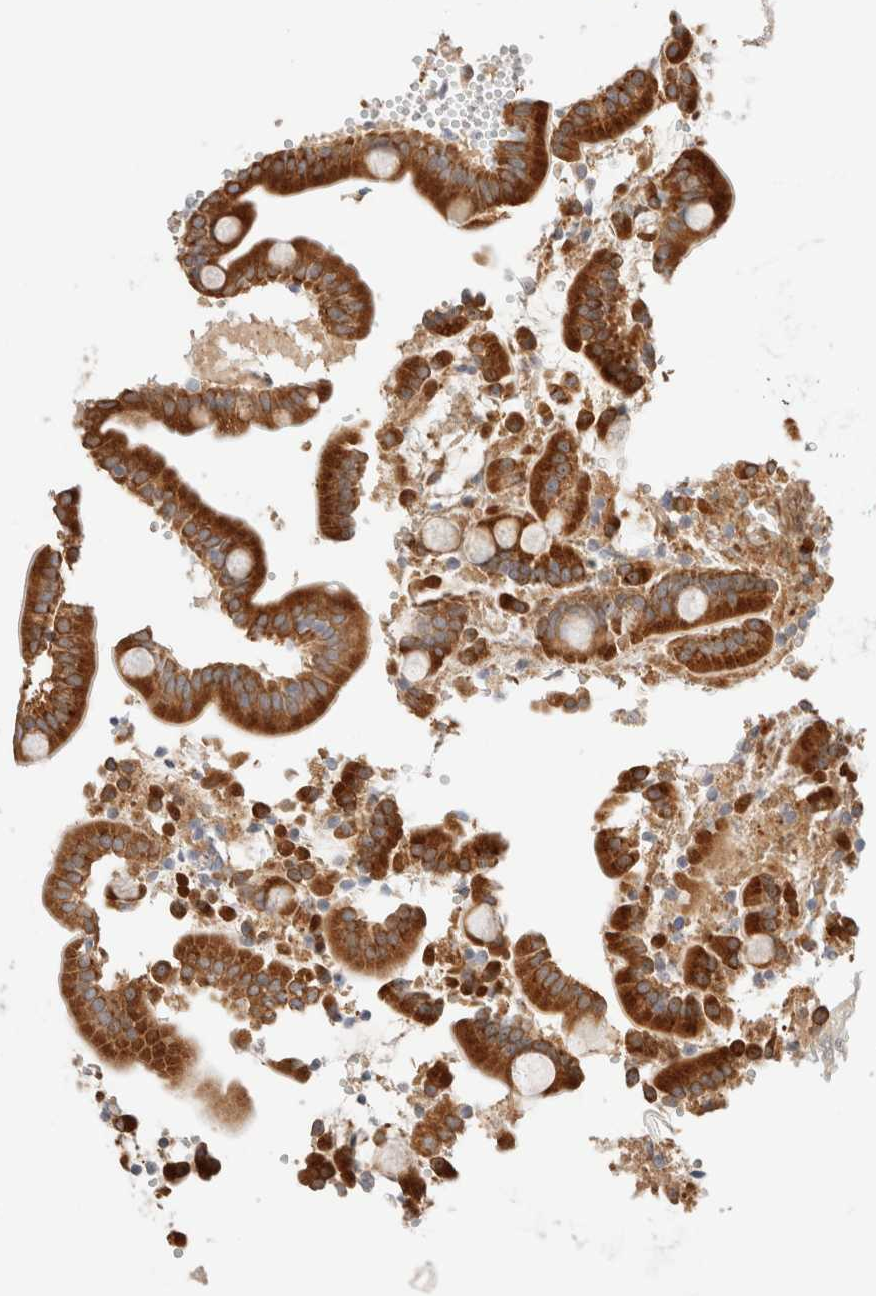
{"staining": {"intensity": "strong", "quantity": ">75%", "location": "cytoplasmic/membranous"}, "tissue": "duodenum", "cell_type": "Glandular cells", "image_type": "normal", "snomed": [{"axis": "morphology", "description": "Normal tissue, NOS"}, {"axis": "topography", "description": "Duodenum"}], "caption": "Immunohistochemical staining of normal human duodenum displays strong cytoplasmic/membranous protein positivity in approximately >75% of glandular cells.", "gene": "RRP15", "patient": {"sex": "male", "age": 54}}